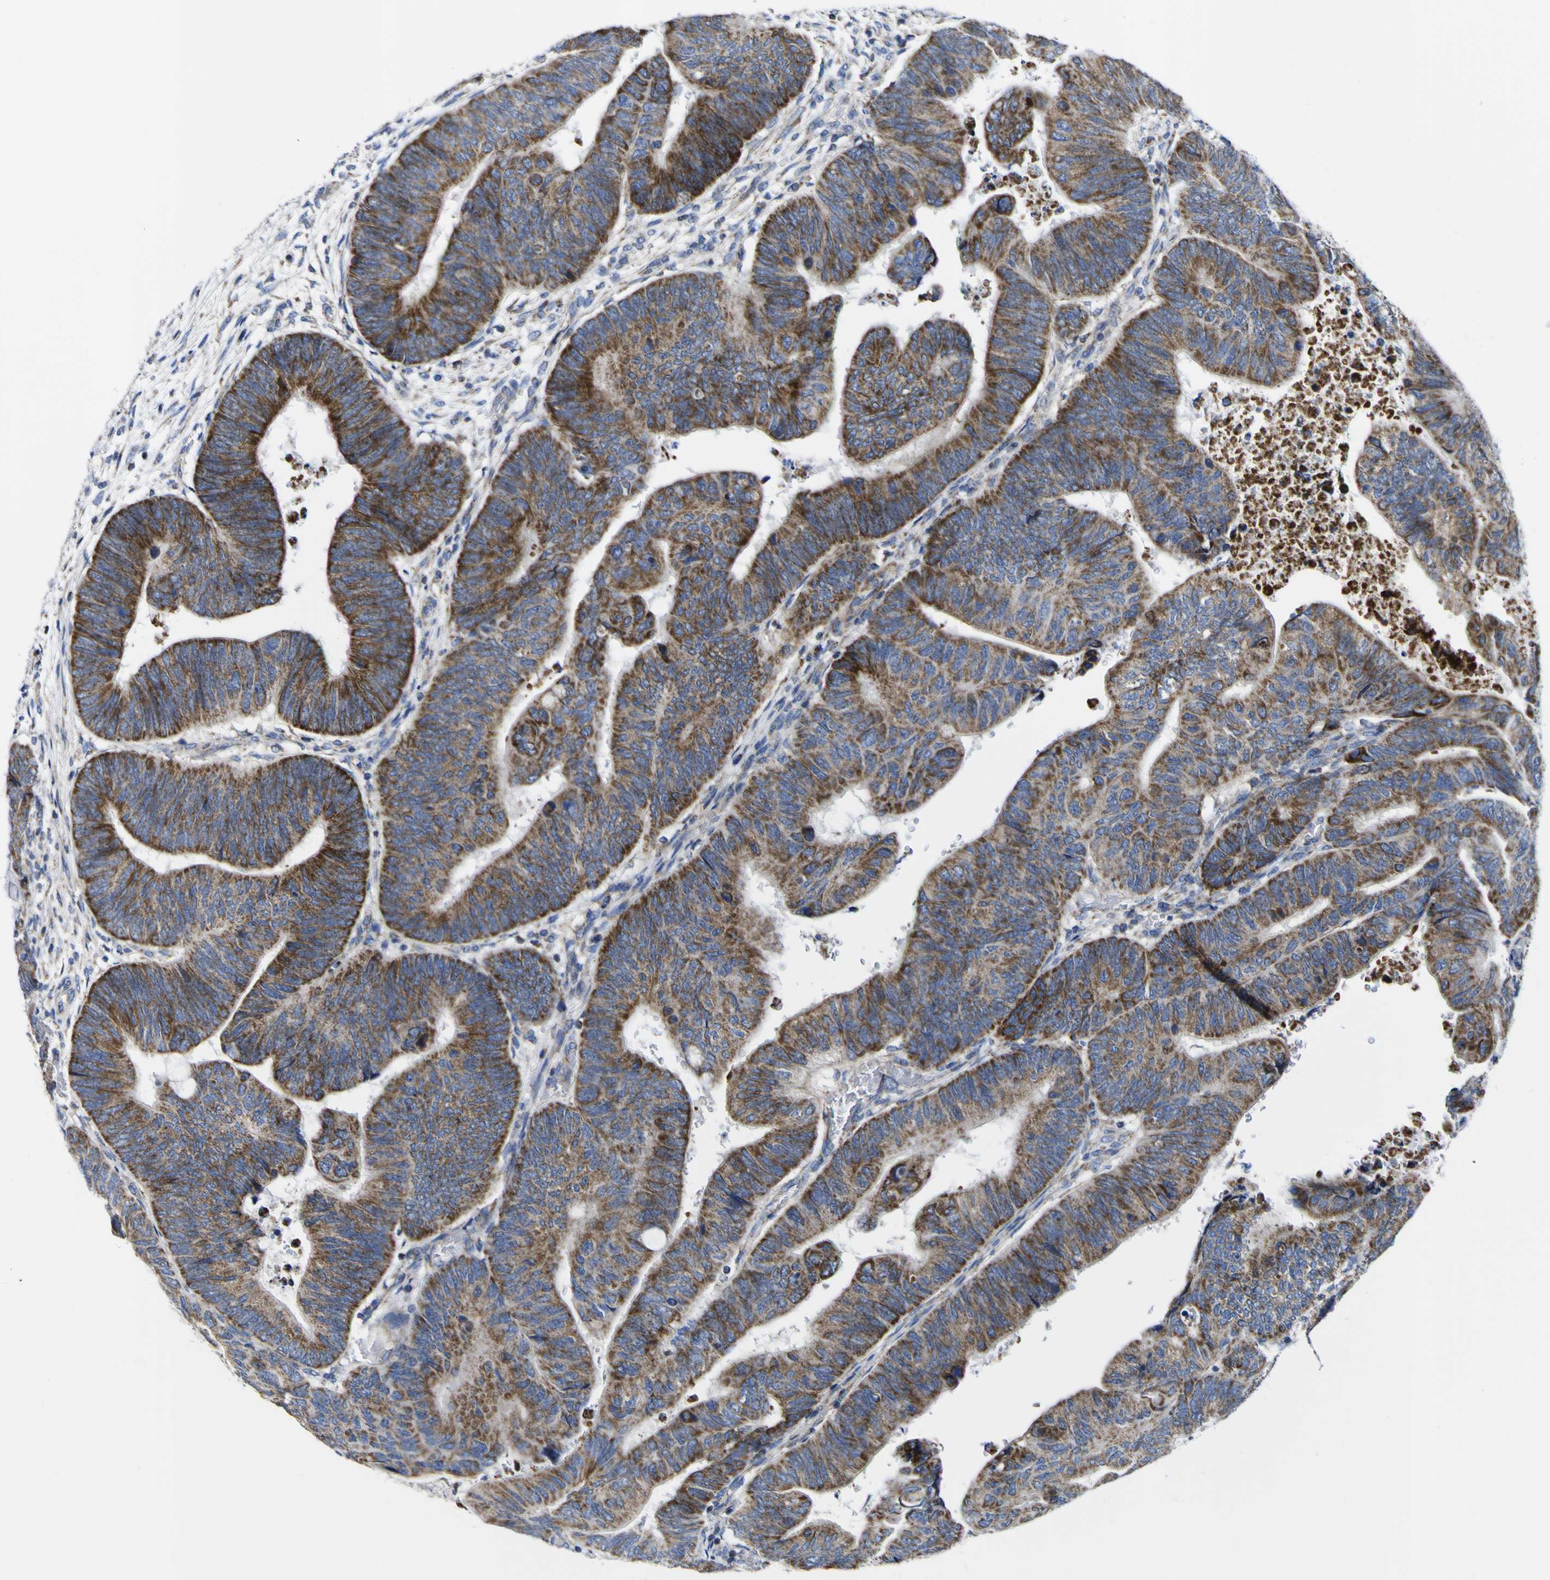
{"staining": {"intensity": "strong", "quantity": ">75%", "location": "cytoplasmic/membranous"}, "tissue": "colorectal cancer", "cell_type": "Tumor cells", "image_type": "cancer", "snomed": [{"axis": "morphology", "description": "Normal tissue, NOS"}, {"axis": "morphology", "description": "Adenocarcinoma, NOS"}, {"axis": "topography", "description": "Rectum"}, {"axis": "topography", "description": "Peripheral nerve tissue"}], "caption": "Colorectal cancer (adenocarcinoma) stained with a protein marker shows strong staining in tumor cells.", "gene": "CCDC90B", "patient": {"sex": "male", "age": 92}}